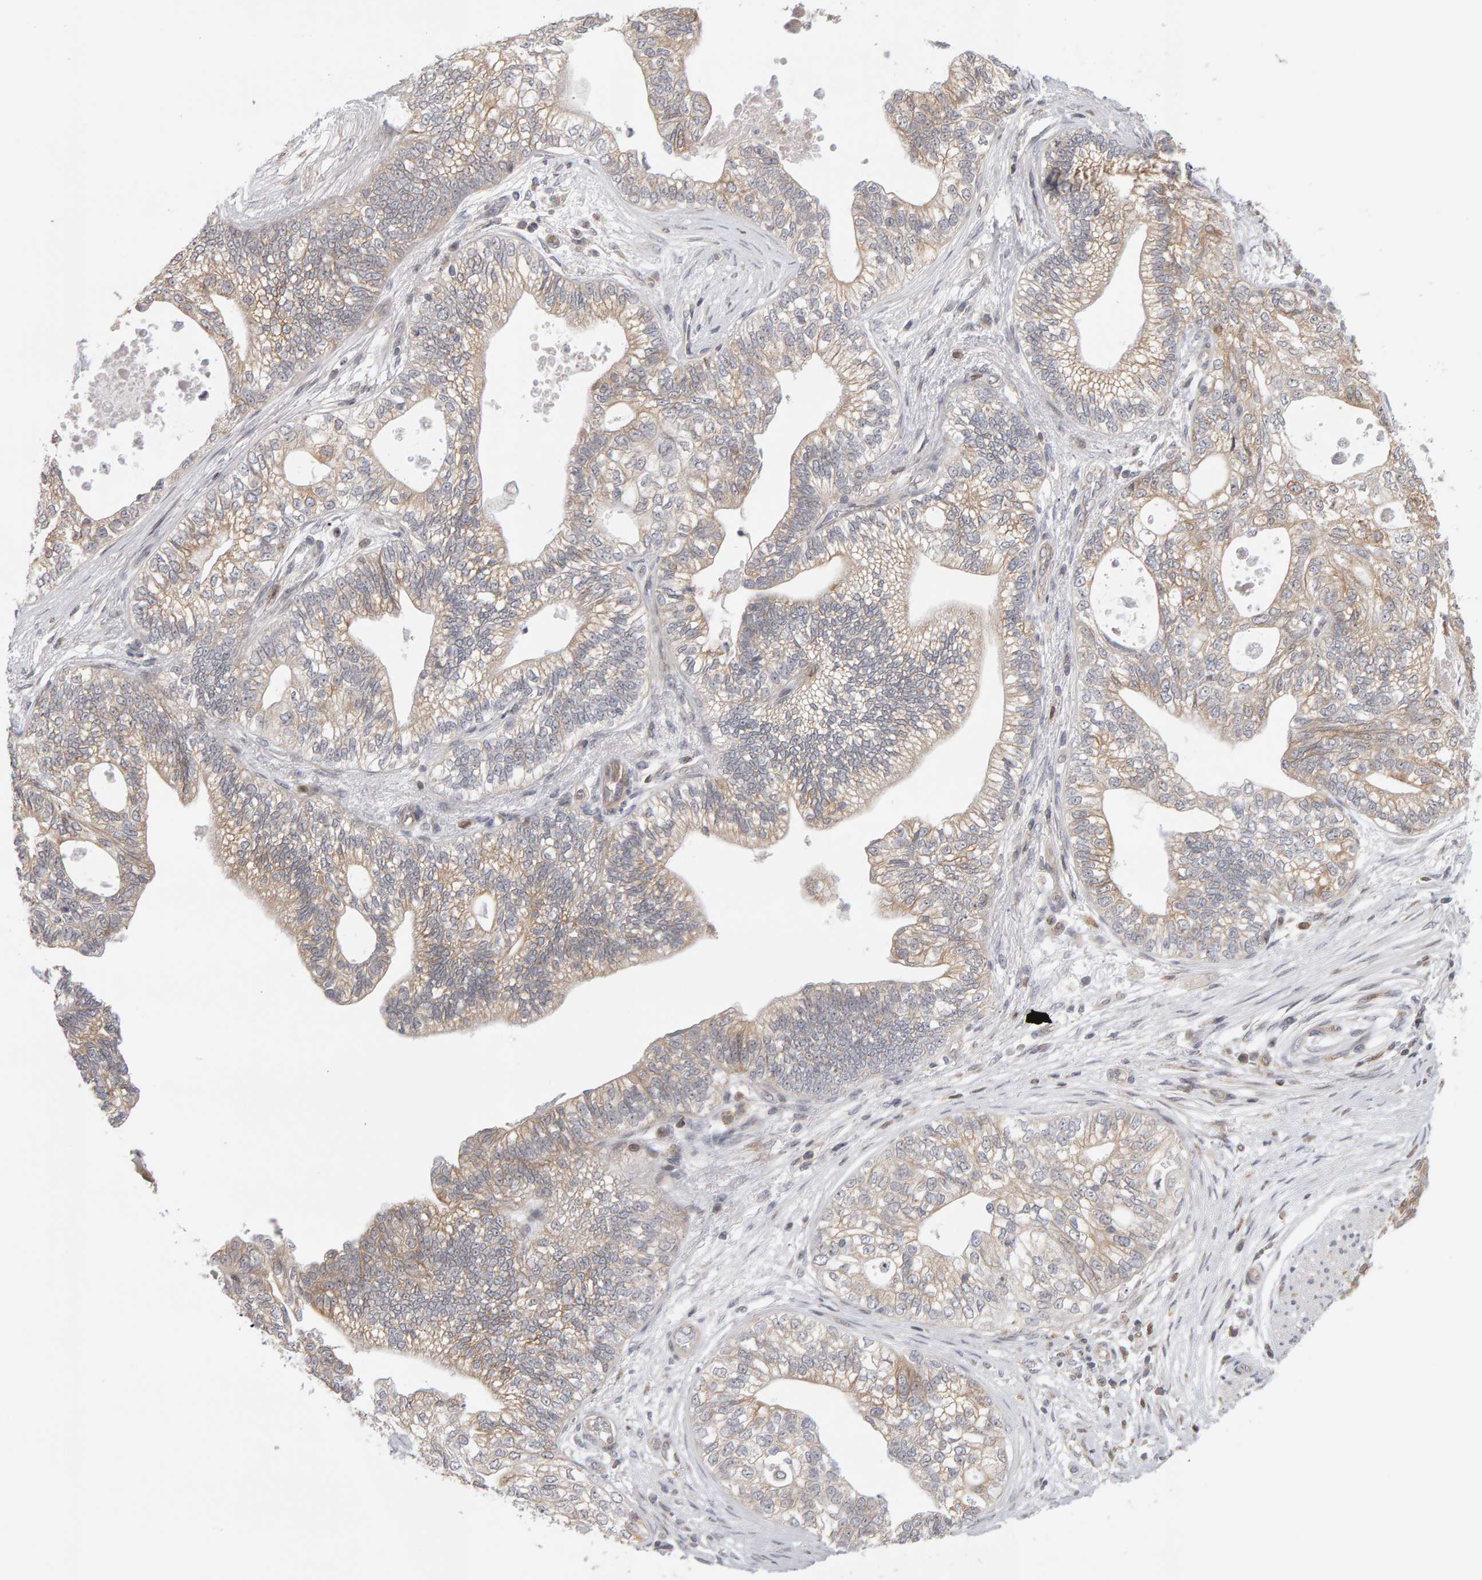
{"staining": {"intensity": "weak", "quantity": ">75%", "location": "cytoplasmic/membranous"}, "tissue": "pancreatic cancer", "cell_type": "Tumor cells", "image_type": "cancer", "snomed": [{"axis": "morphology", "description": "Adenocarcinoma, NOS"}, {"axis": "topography", "description": "Pancreas"}], "caption": "Adenocarcinoma (pancreatic) stained for a protein displays weak cytoplasmic/membranous positivity in tumor cells.", "gene": "MSRA", "patient": {"sex": "male", "age": 72}}